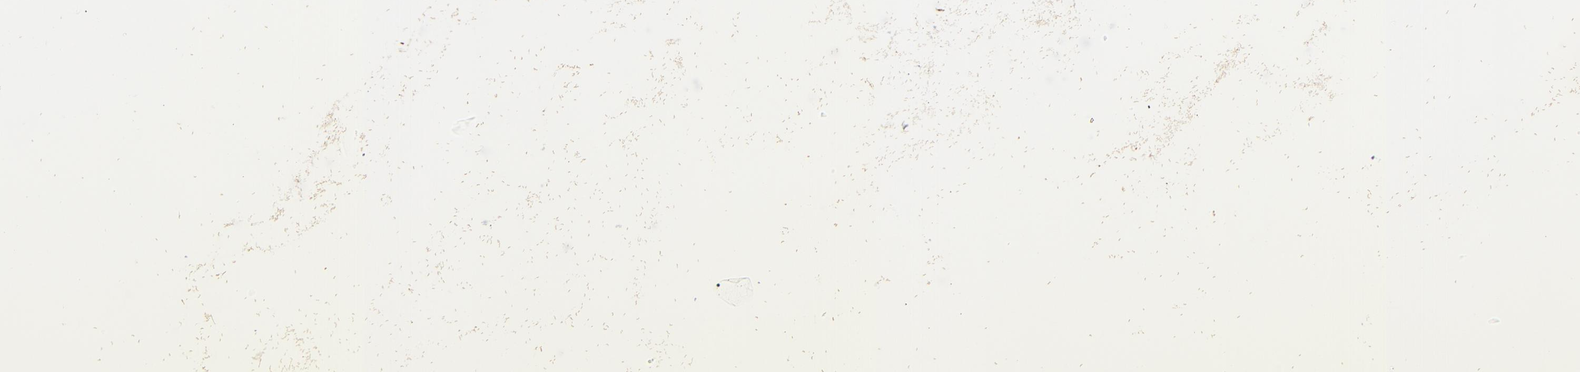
{"staining": {"intensity": "negative", "quantity": "none", "location": "none"}, "tissue": "adipose tissue", "cell_type": "Adipocytes", "image_type": "normal", "snomed": [{"axis": "morphology", "description": "Normal tissue, NOS"}, {"axis": "morphology", "description": "Duct carcinoma"}, {"axis": "topography", "description": "Breast"}, {"axis": "topography", "description": "Adipose tissue"}], "caption": "Image shows no protein staining in adipocytes of benign adipose tissue.", "gene": "ICAM1", "patient": {"sex": "female", "age": 37}}